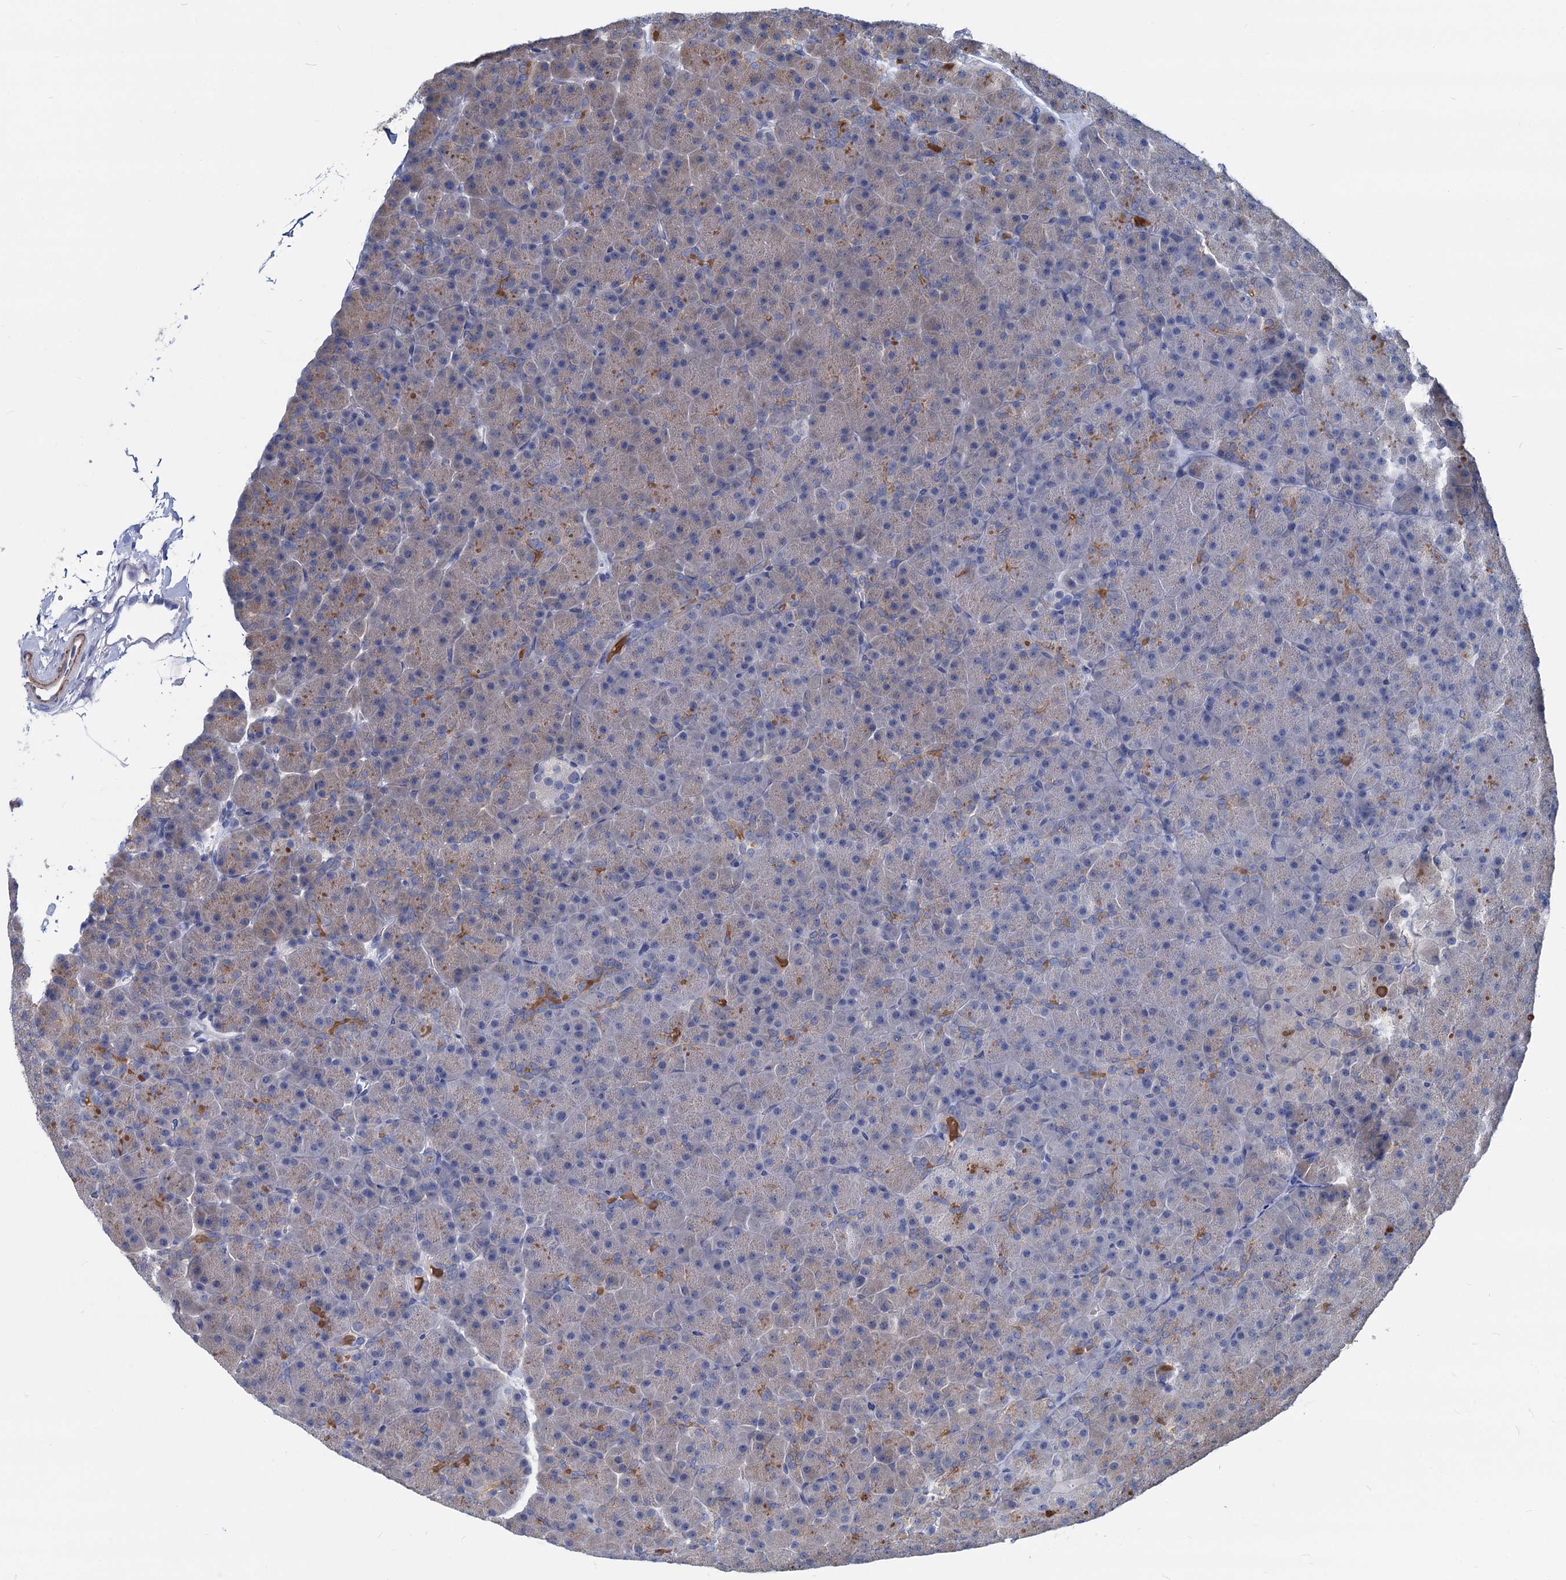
{"staining": {"intensity": "weak", "quantity": "25%-75%", "location": "cytoplasmic/membranous"}, "tissue": "pancreas", "cell_type": "Exocrine glandular cells", "image_type": "normal", "snomed": [{"axis": "morphology", "description": "Normal tissue, NOS"}, {"axis": "topography", "description": "Pancreas"}], "caption": "A photomicrograph of pancreas stained for a protein shows weak cytoplasmic/membranous brown staining in exocrine glandular cells. (DAB (3,3'-diaminobenzidine) = brown stain, brightfield microscopy at high magnification).", "gene": "GSTM3", "patient": {"sex": "male", "age": 36}}